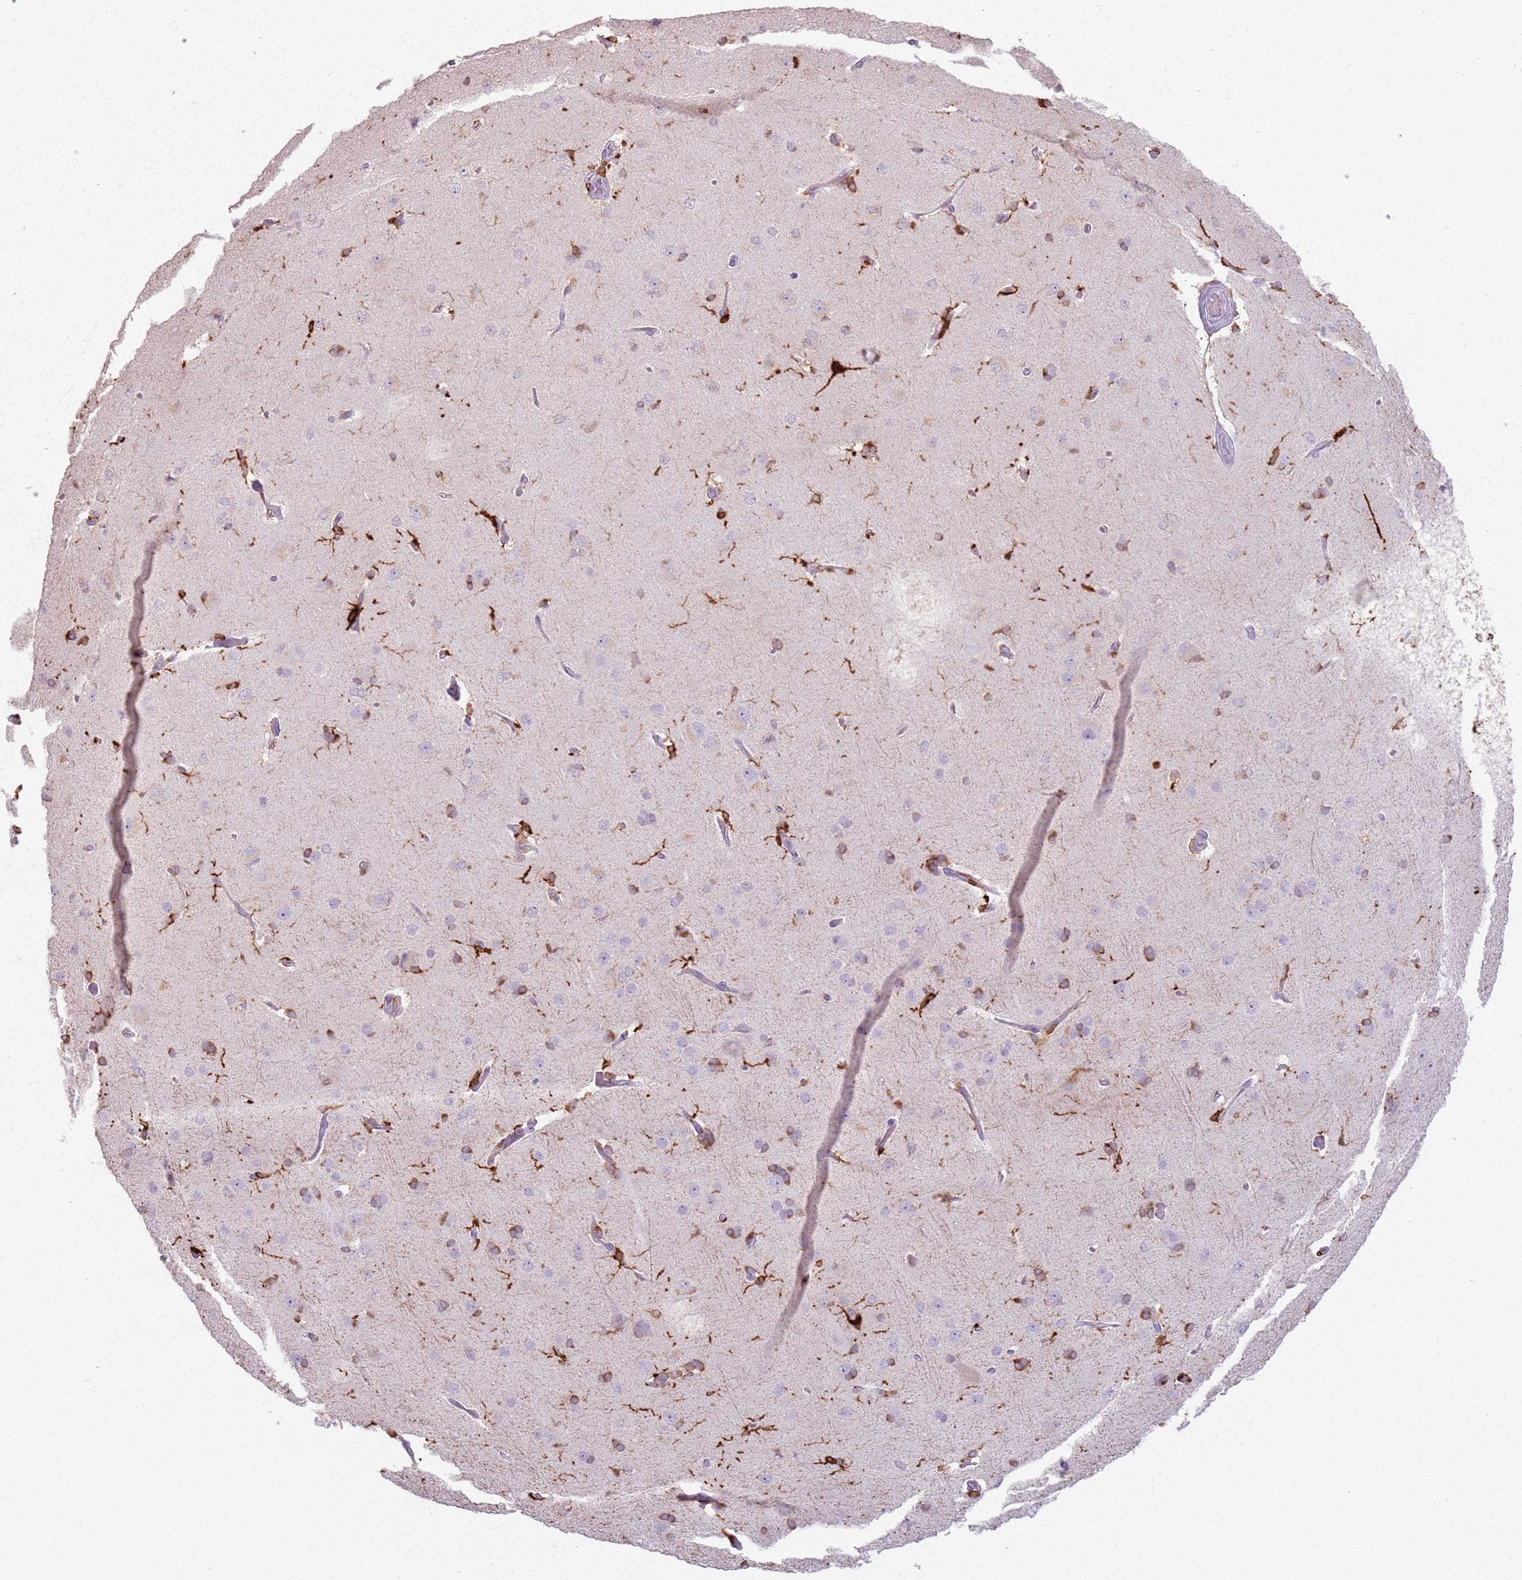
{"staining": {"intensity": "moderate", "quantity": "25%-75%", "location": "cytoplasmic/membranous"}, "tissue": "cerebral cortex", "cell_type": "Endothelial cells", "image_type": "normal", "snomed": [{"axis": "morphology", "description": "Normal tissue, NOS"}, {"axis": "topography", "description": "Cerebral cortex"}], "caption": "DAB (3,3'-diaminobenzidine) immunohistochemical staining of unremarkable cerebral cortex demonstrates moderate cytoplasmic/membranous protein expression in about 25%-75% of endothelial cells.", "gene": "GDPGP1", "patient": {"sex": "male", "age": 62}}